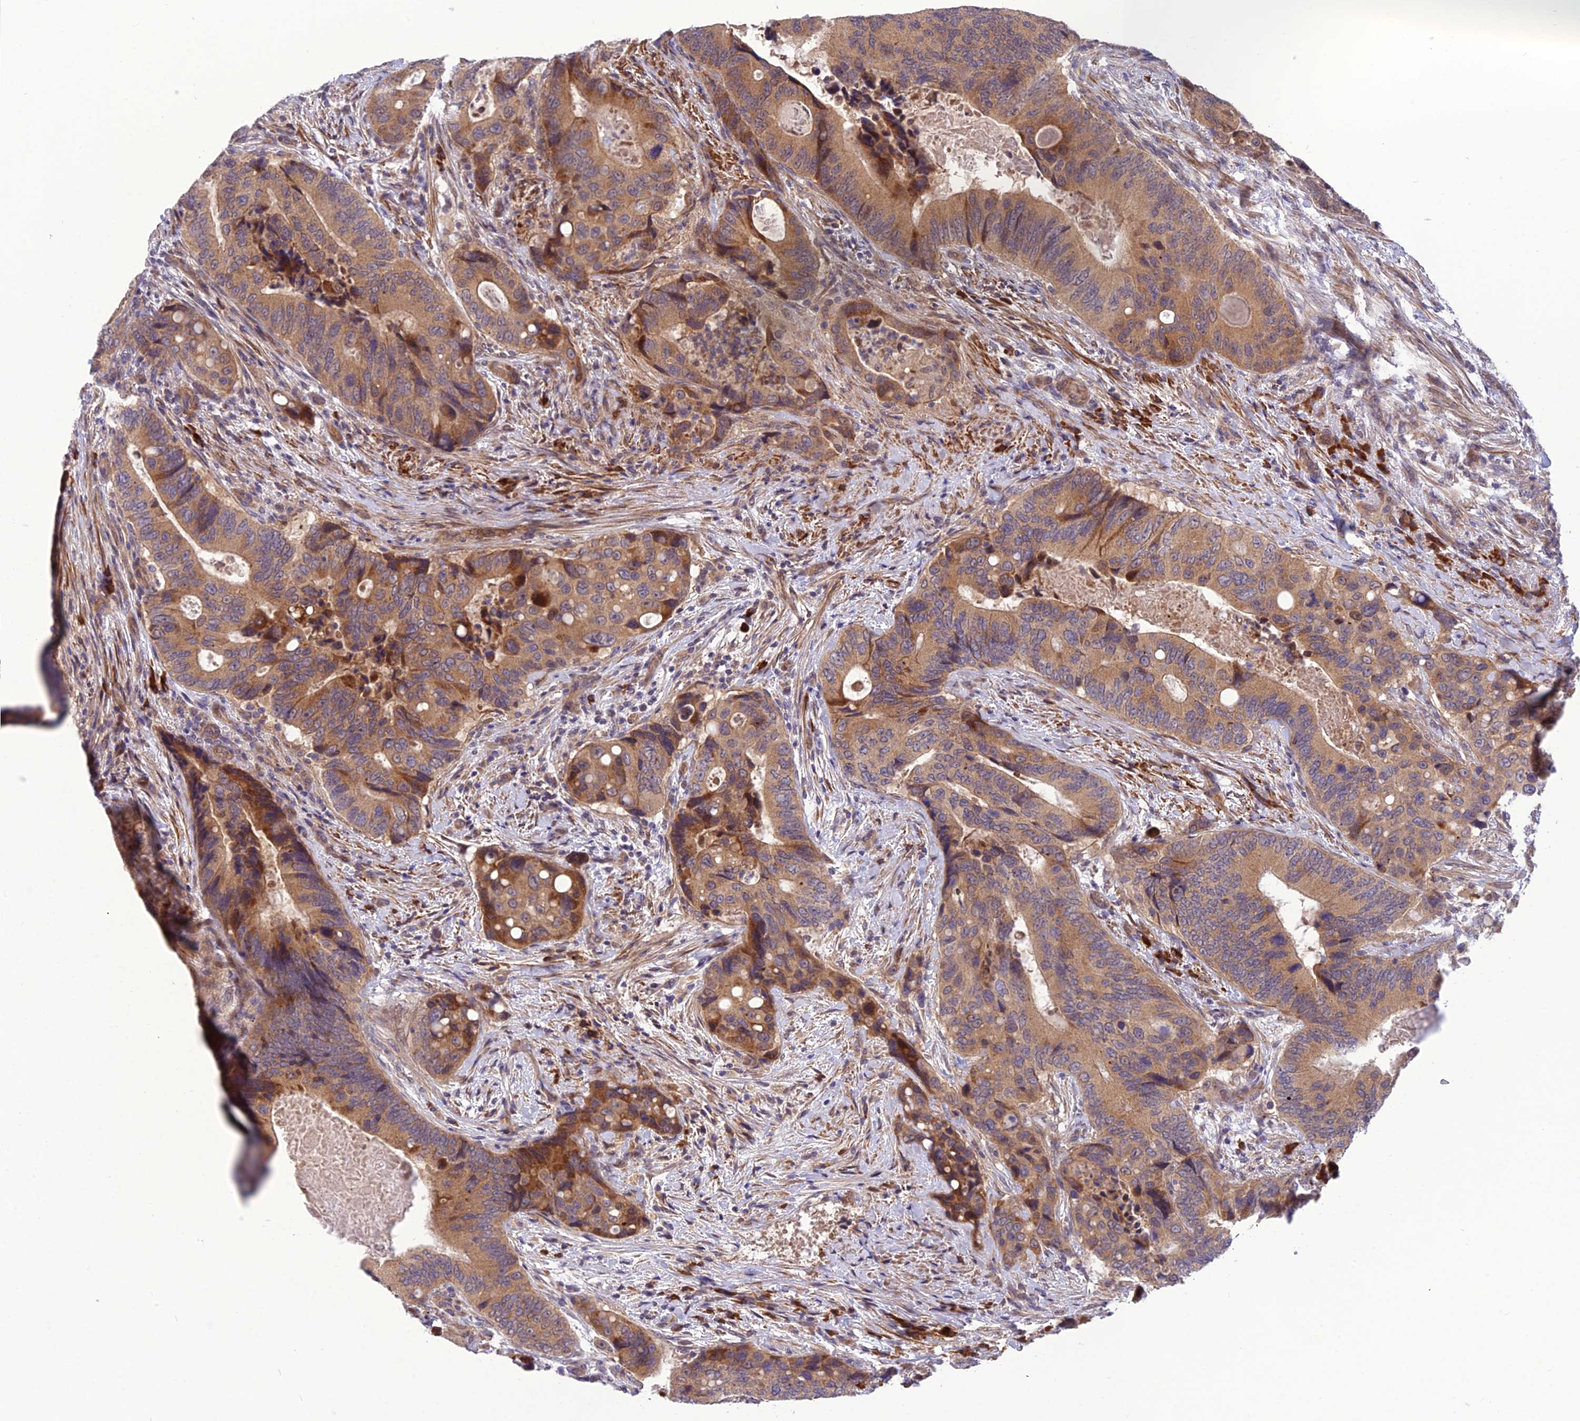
{"staining": {"intensity": "moderate", "quantity": ">75%", "location": "cytoplasmic/membranous"}, "tissue": "colorectal cancer", "cell_type": "Tumor cells", "image_type": "cancer", "snomed": [{"axis": "morphology", "description": "Adenocarcinoma, NOS"}, {"axis": "topography", "description": "Colon"}], "caption": "Human colorectal cancer (adenocarcinoma) stained for a protein (brown) reveals moderate cytoplasmic/membranous positive expression in approximately >75% of tumor cells.", "gene": "UROS", "patient": {"sex": "male", "age": 84}}